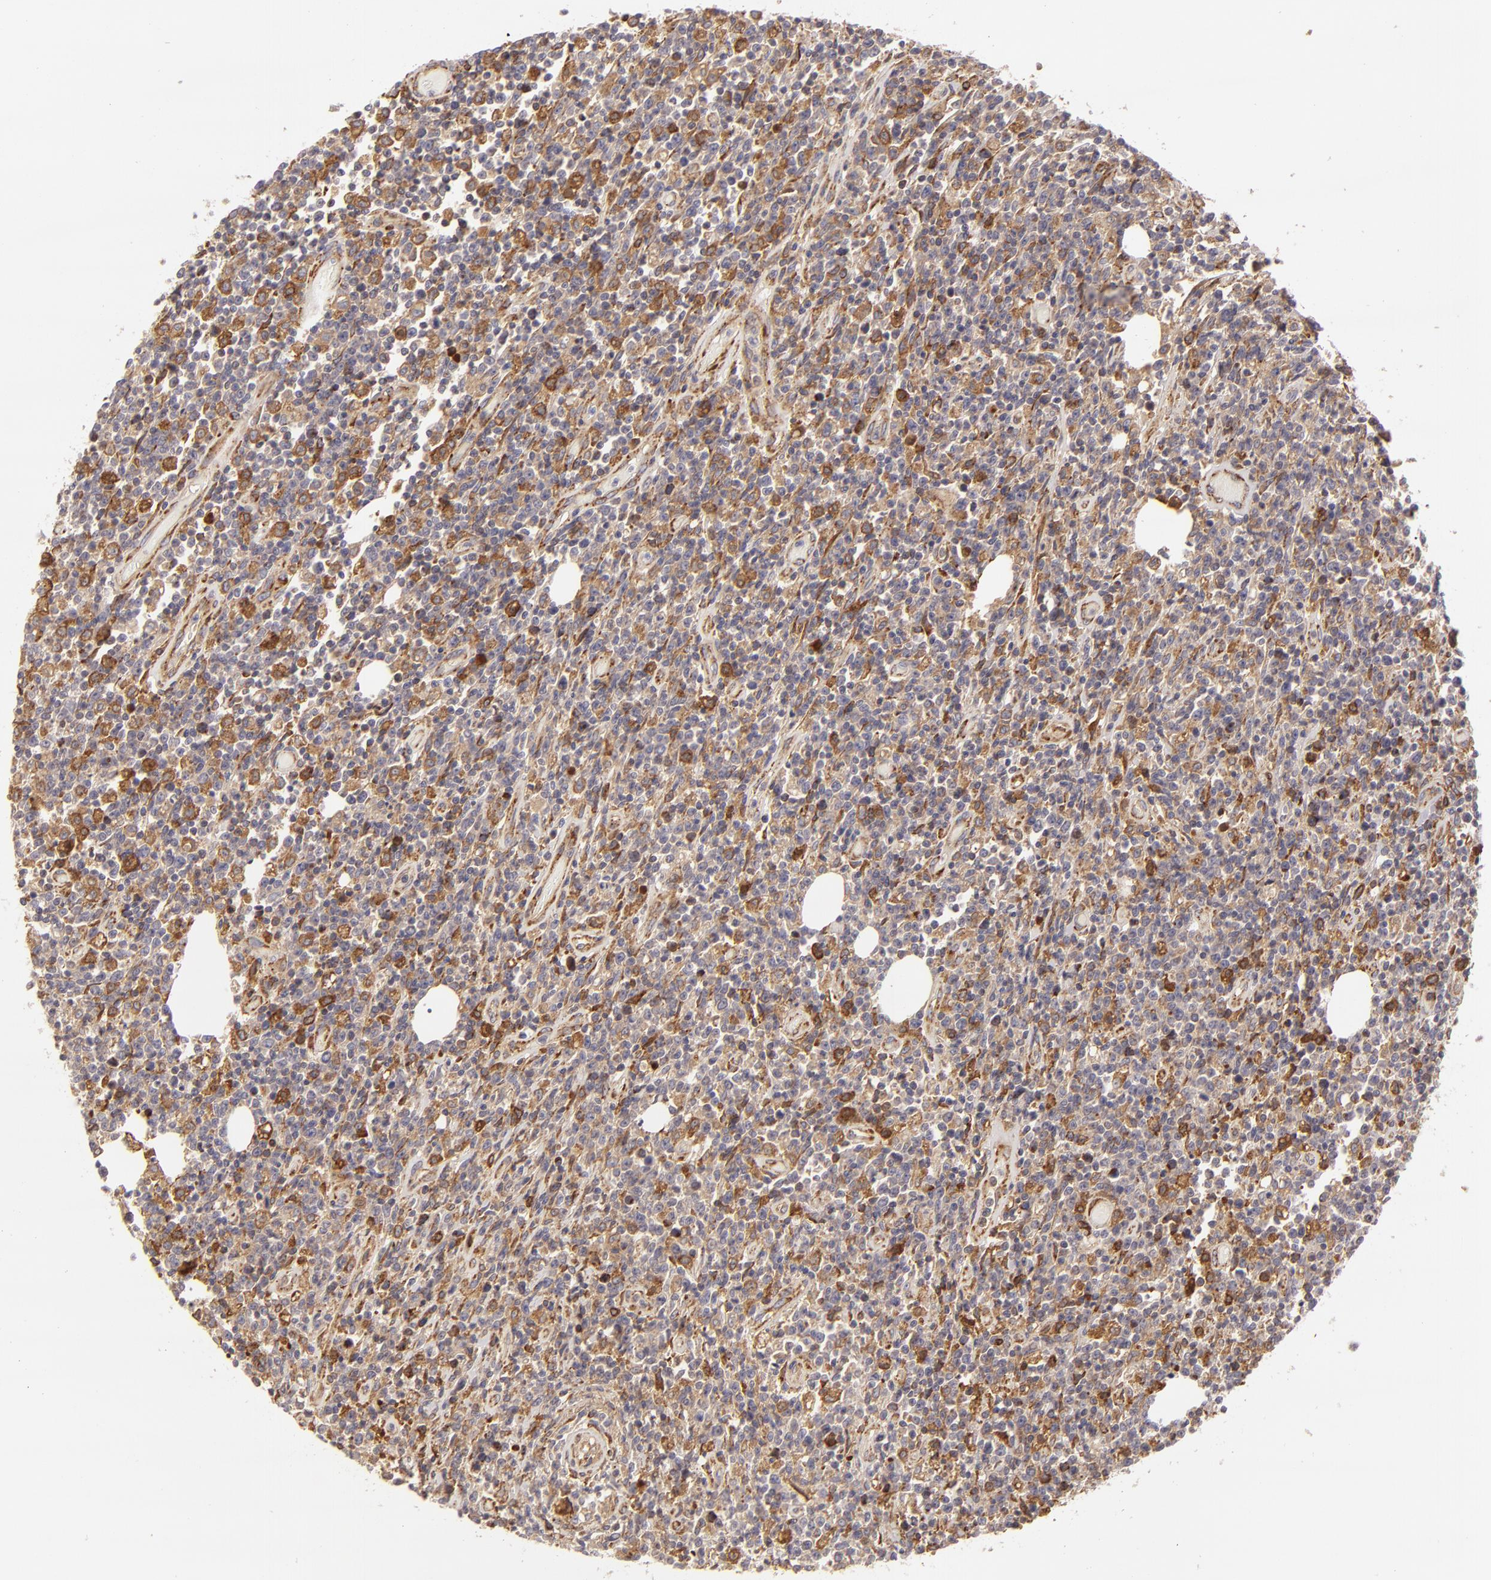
{"staining": {"intensity": "moderate", "quantity": ">75%", "location": "cytoplasmic/membranous"}, "tissue": "lymphoma", "cell_type": "Tumor cells", "image_type": "cancer", "snomed": [{"axis": "morphology", "description": "Malignant lymphoma, non-Hodgkin's type, High grade"}, {"axis": "topography", "description": "Colon"}], "caption": "IHC histopathology image of malignant lymphoma, non-Hodgkin's type (high-grade) stained for a protein (brown), which displays medium levels of moderate cytoplasmic/membranous expression in approximately >75% of tumor cells.", "gene": "CFB", "patient": {"sex": "male", "age": 82}}